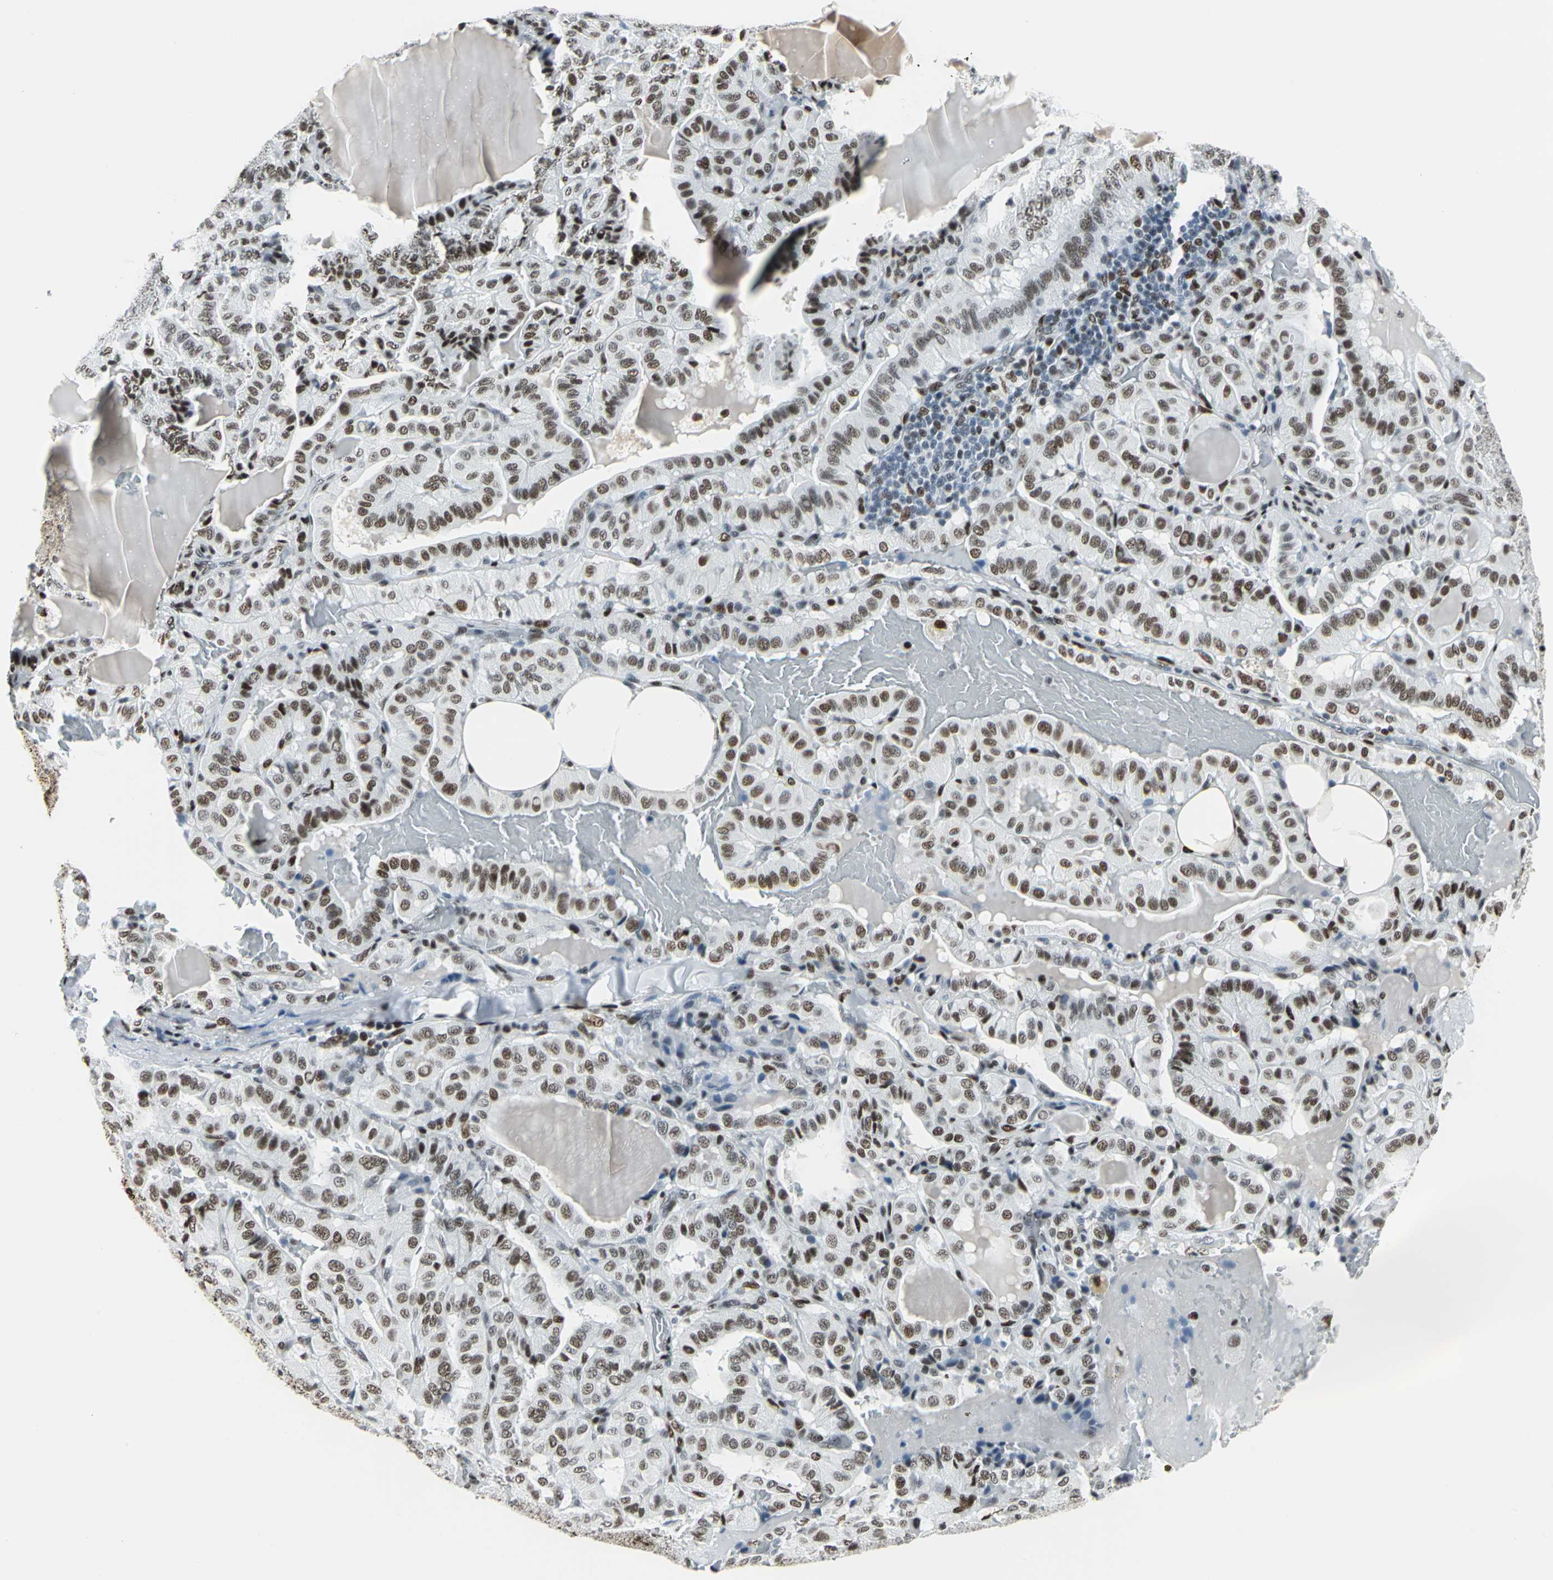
{"staining": {"intensity": "strong", "quantity": ">75%", "location": "nuclear"}, "tissue": "thyroid cancer", "cell_type": "Tumor cells", "image_type": "cancer", "snomed": [{"axis": "morphology", "description": "Papillary adenocarcinoma, NOS"}, {"axis": "topography", "description": "Thyroid gland"}], "caption": "Immunohistochemistry (IHC) of human thyroid papillary adenocarcinoma demonstrates high levels of strong nuclear expression in approximately >75% of tumor cells.", "gene": "HDAC2", "patient": {"sex": "male", "age": 77}}